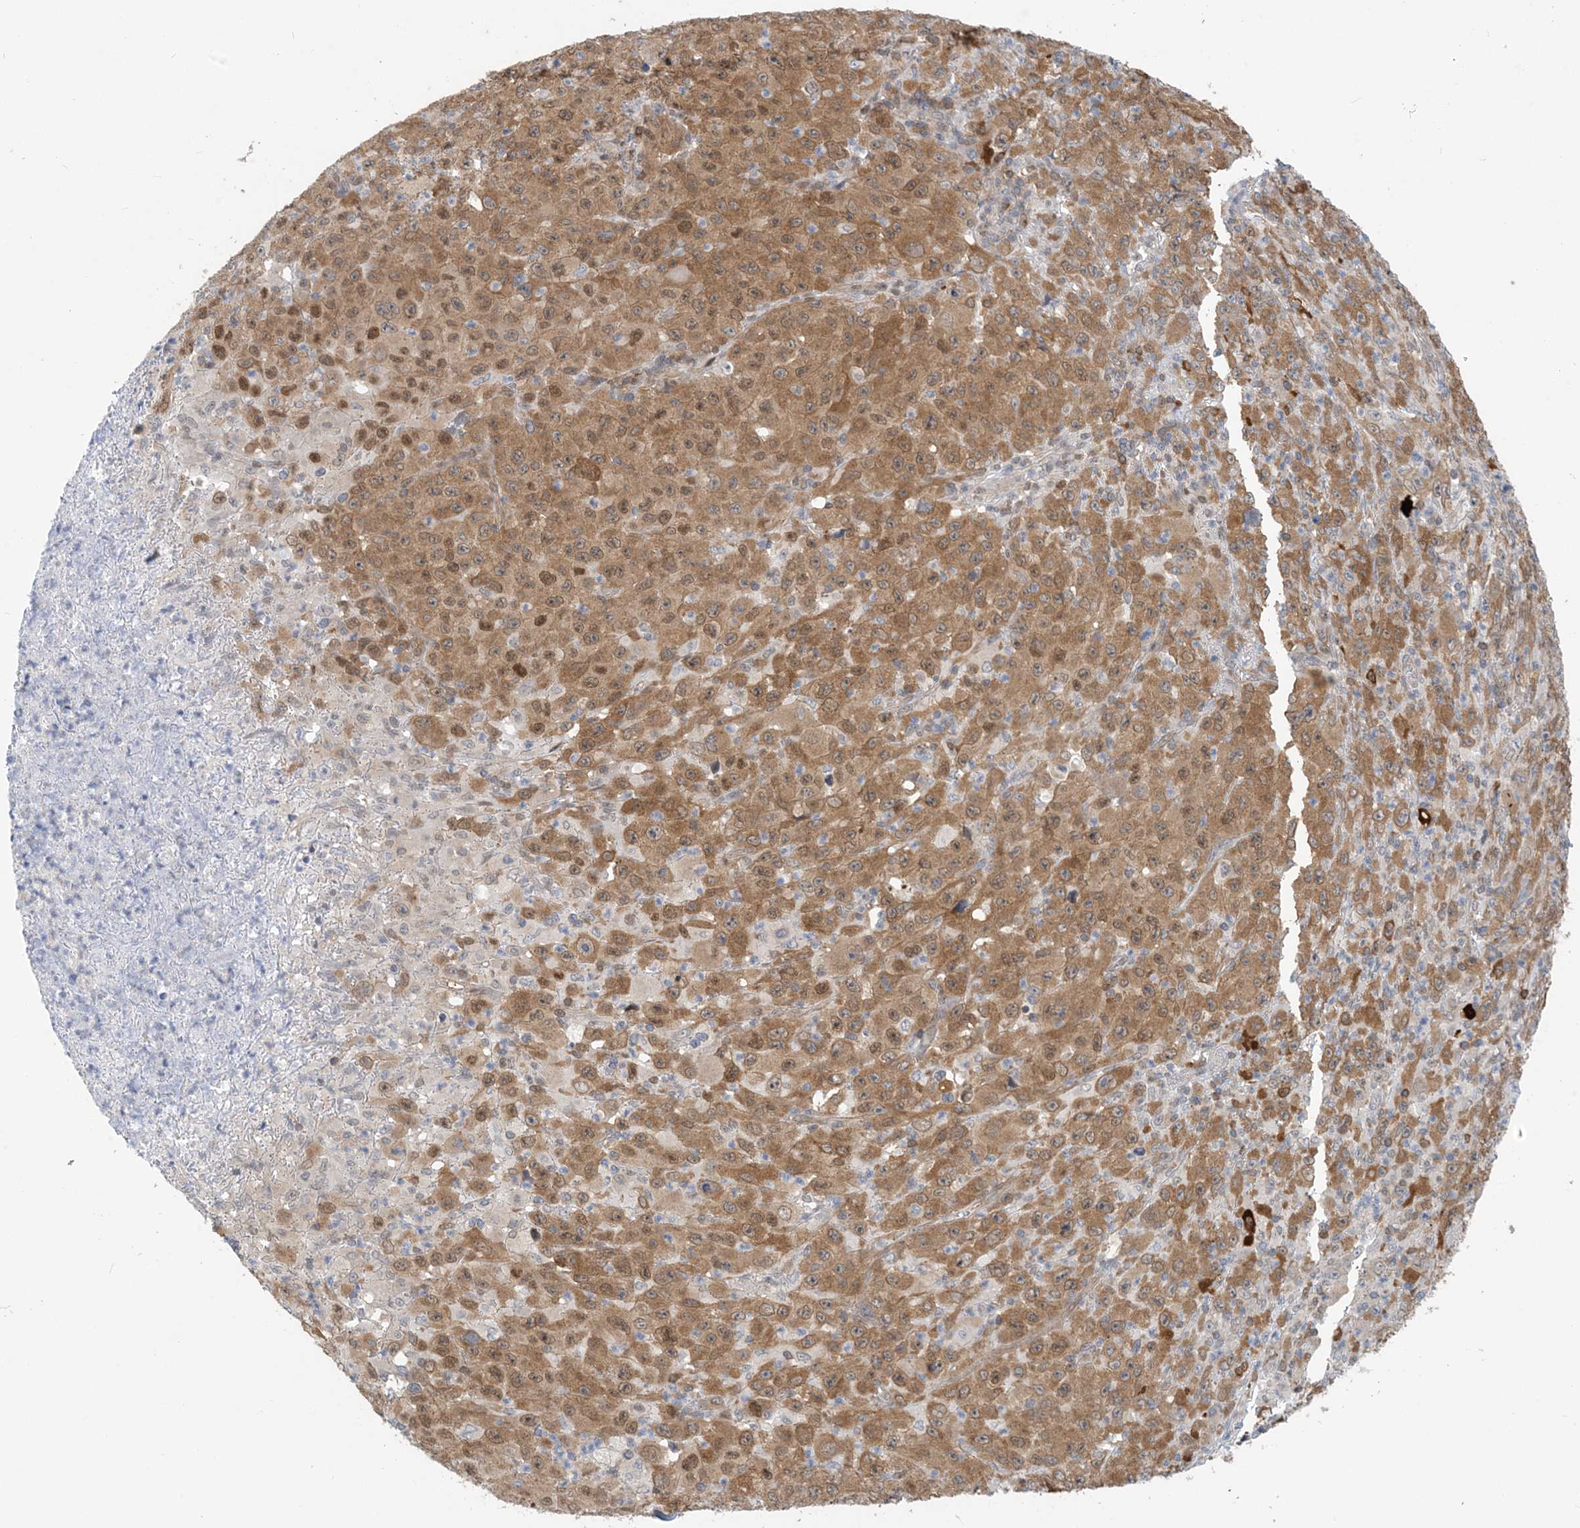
{"staining": {"intensity": "moderate", "quantity": ">75%", "location": "cytoplasmic/membranous,nuclear"}, "tissue": "melanoma", "cell_type": "Tumor cells", "image_type": "cancer", "snomed": [{"axis": "morphology", "description": "Malignant melanoma, Metastatic site"}, {"axis": "topography", "description": "Skin"}], "caption": "A high-resolution image shows immunohistochemistry staining of melanoma, which shows moderate cytoplasmic/membranous and nuclear staining in approximately >75% of tumor cells. Immunohistochemistry stains the protein of interest in brown and the nuclei are stained blue.", "gene": "ZC3H12A", "patient": {"sex": "female", "age": 56}}